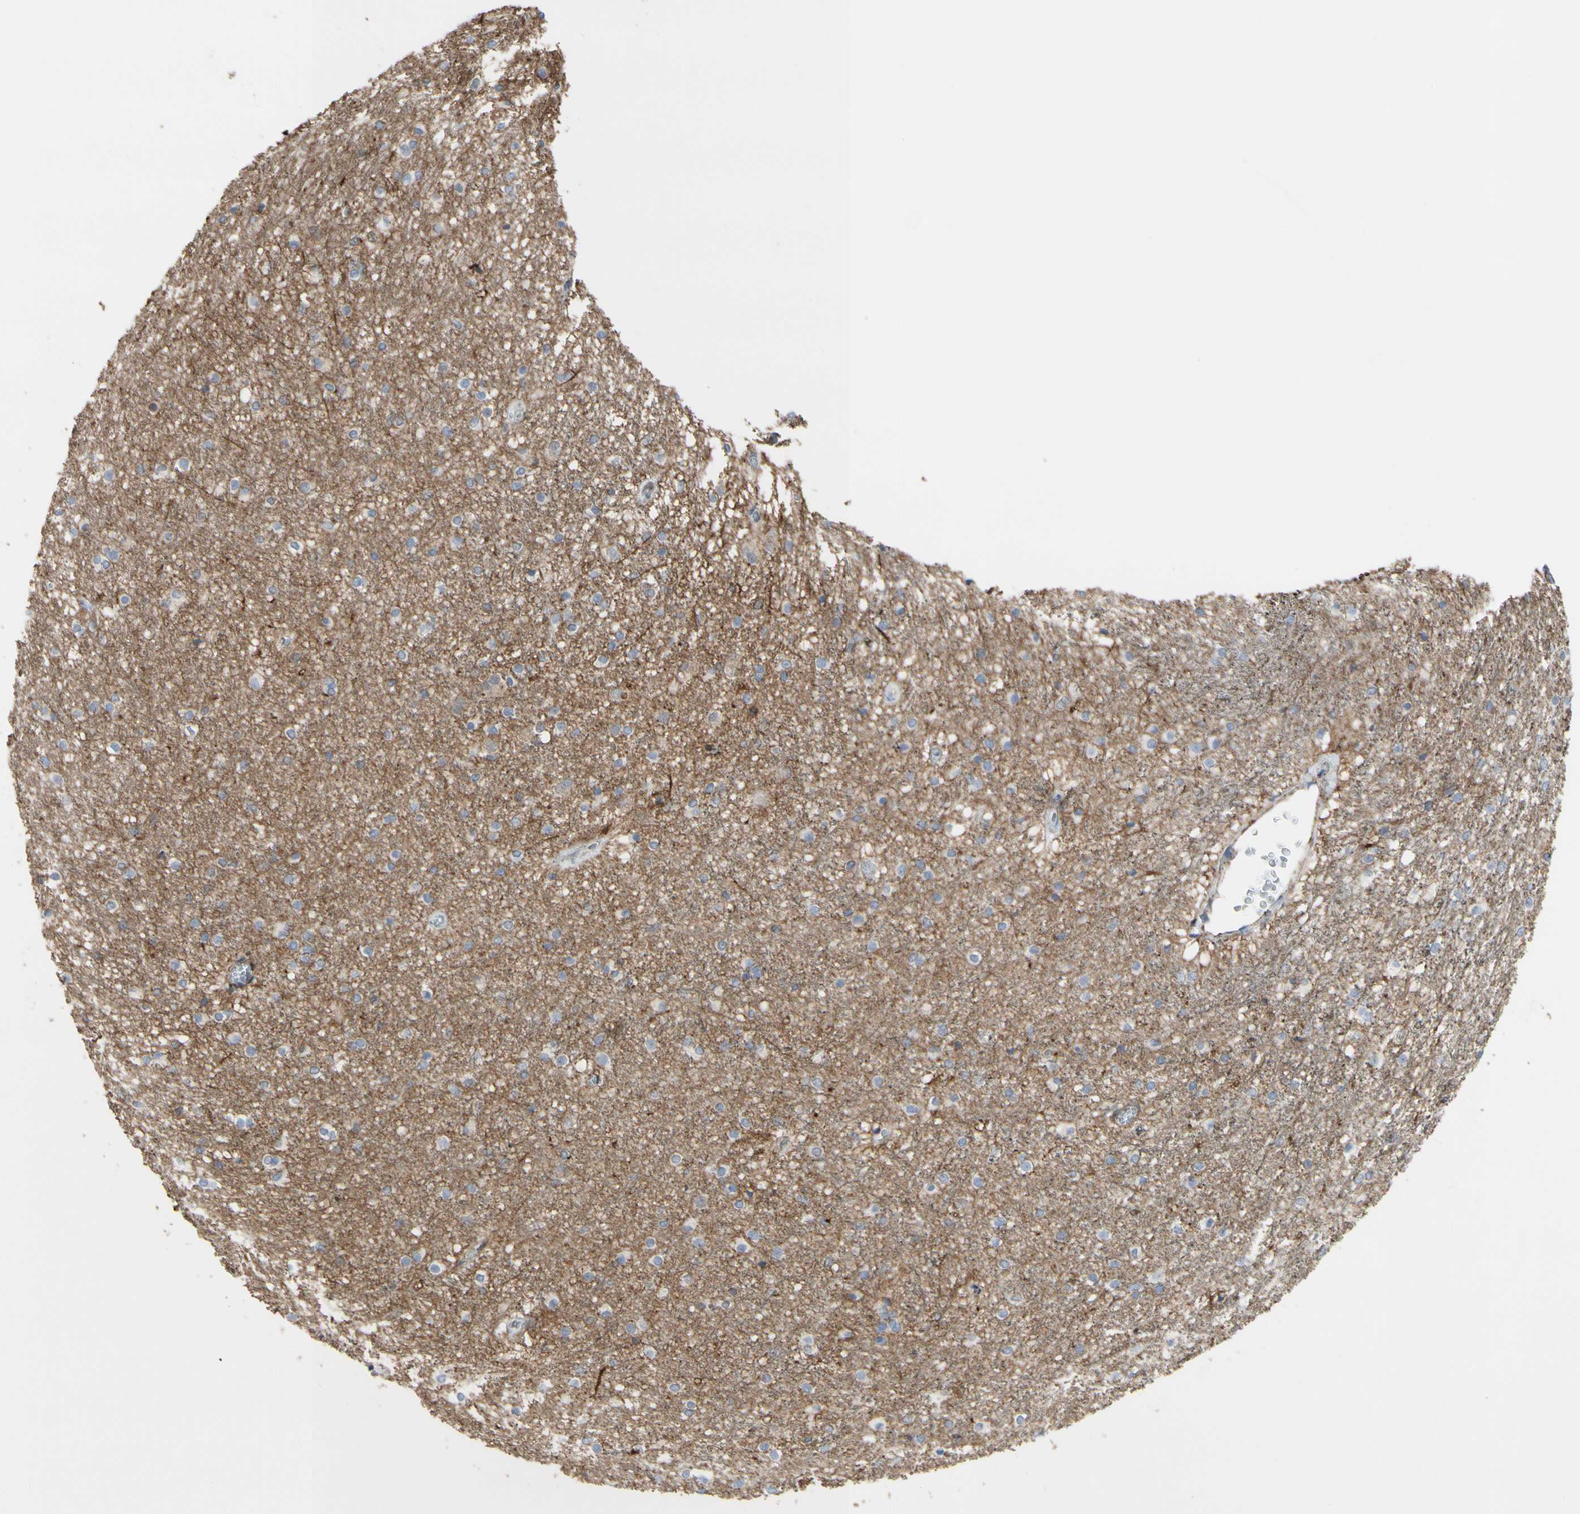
{"staining": {"intensity": "negative", "quantity": "none", "location": "none"}, "tissue": "caudate", "cell_type": "Glial cells", "image_type": "normal", "snomed": [{"axis": "morphology", "description": "Normal tissue, NOS"}, {"axis": "topography", "description": "Lateral ventricle wall"}], "caption": "A histopathology image of caudate stained for a protein reveals no brown staining in glial cells. Nuclei are stained in blue.", "gene": "ANXA6", "patient": {"sex": "female", "age": 19}}